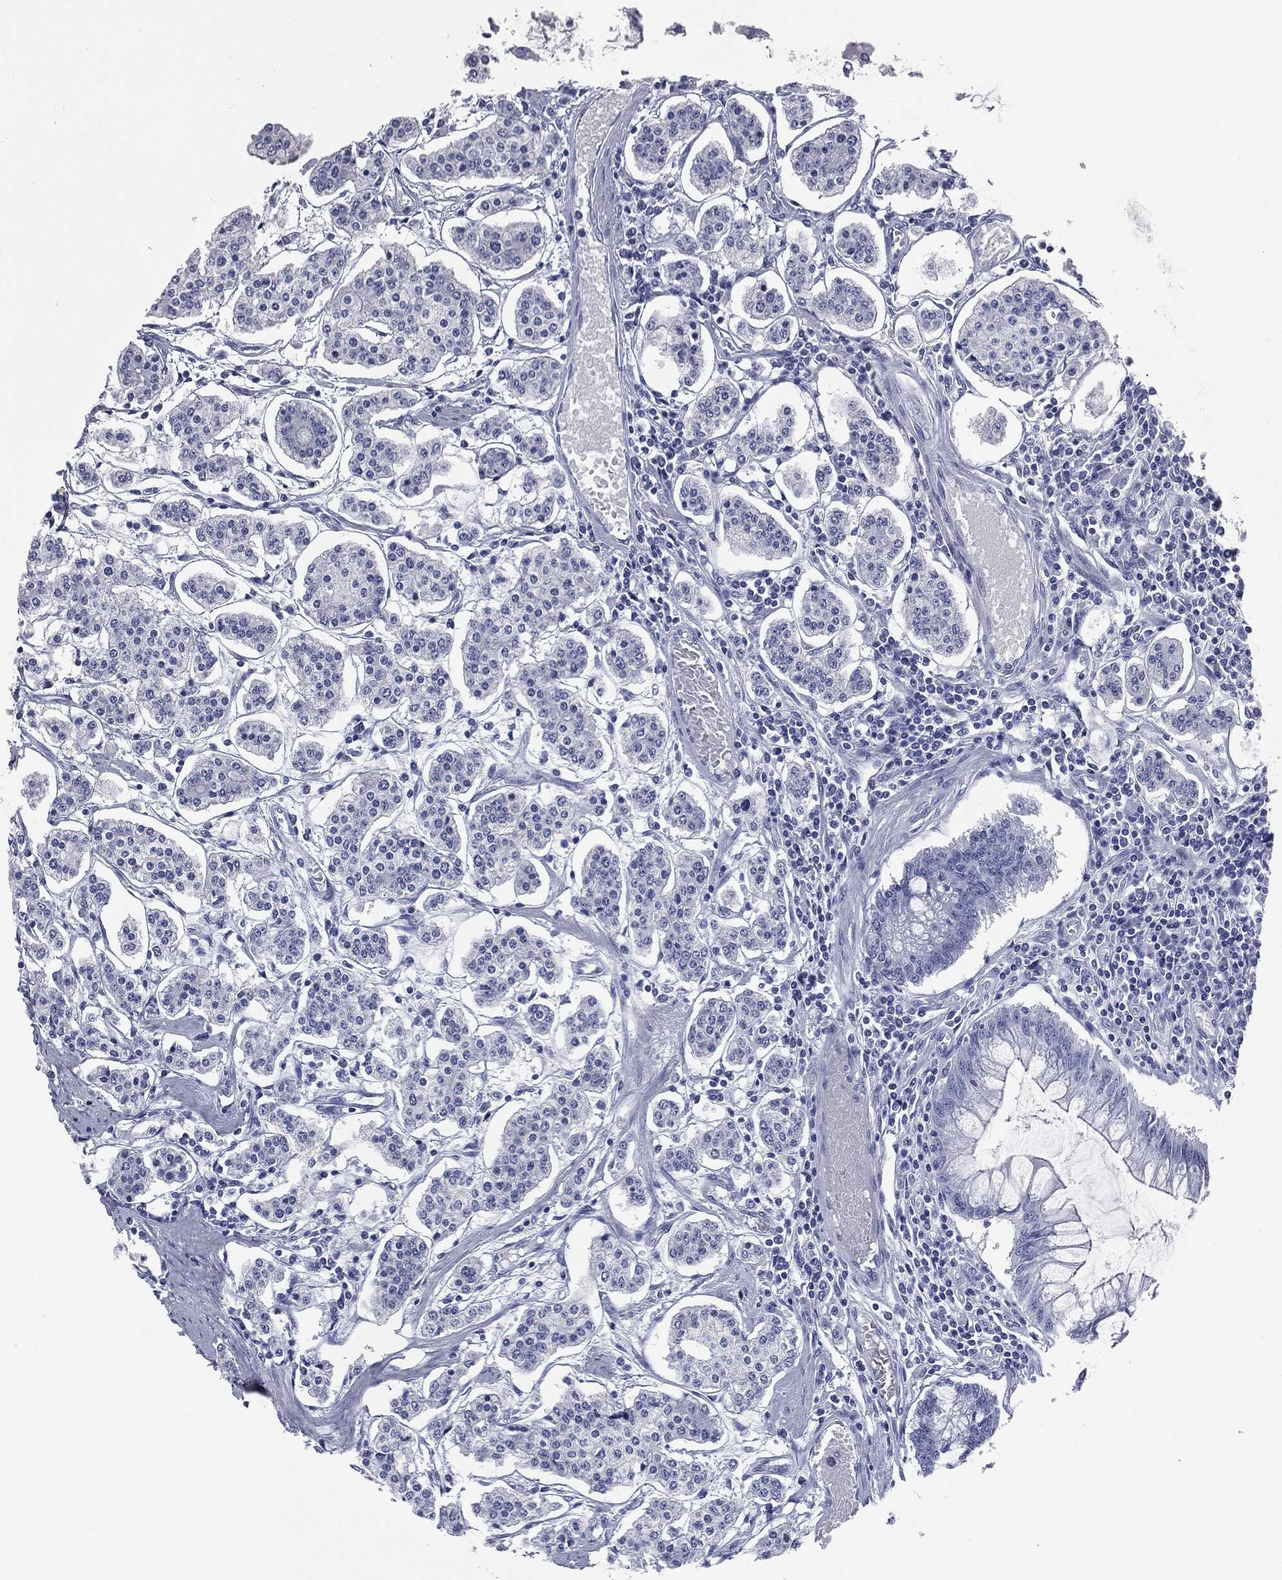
{"staining": {"intensity": "negative", "quantity": "none", "location": "none"}, "tissue": "carcinoid", "cell_type": "Tumor cells", "image_type": "cancer", "snomed": [{"axis": "morphology", "description": "Carcinoid, malignant, NOS"}, {"axis": "topography", "description": "Small intestine"}], "caption": "Tumor cells show no significant protein expression in carcinoid.", "gene": "ATP2A1", "patient": {"sex": "female", "age": 65}}